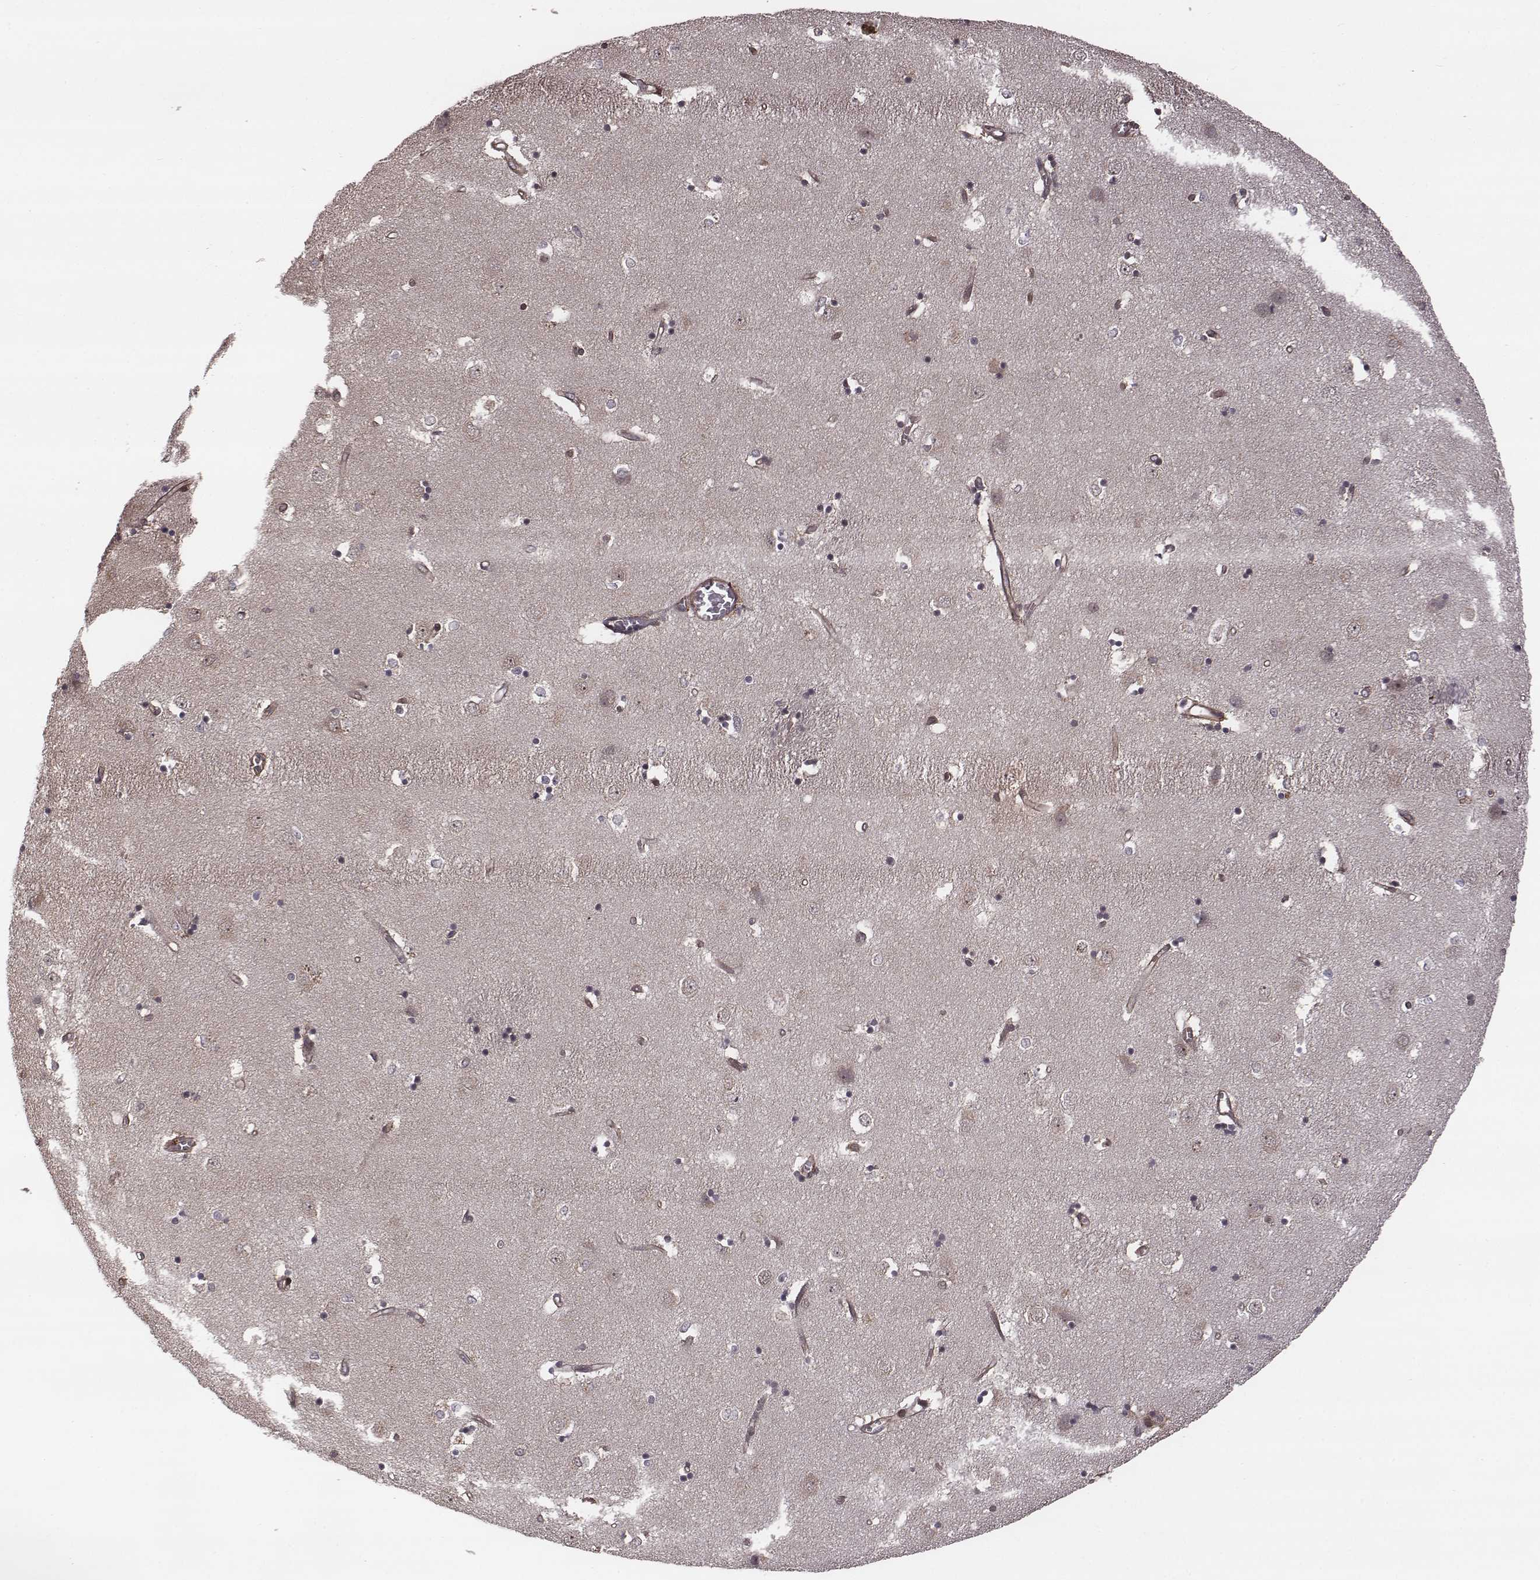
{"staining": {"intensity": "moderate", "quantity": "<25%", "location": "nuclear"}, "tissue": "caudate", "cell_type": "Glial cells", "image_type": "normal", "snomed": [{"axis": "morphology", "description": "Normal tissue, NOS"}, {"axis": "topography", "description": "Lateral ventricle wall"}], "caption": "Moderate nuclear expression is seen in approximately <25% of glial cells in unremarkable caudate.", "gene": "RPL3", "patient": {"sex": "male", "age": 54}}